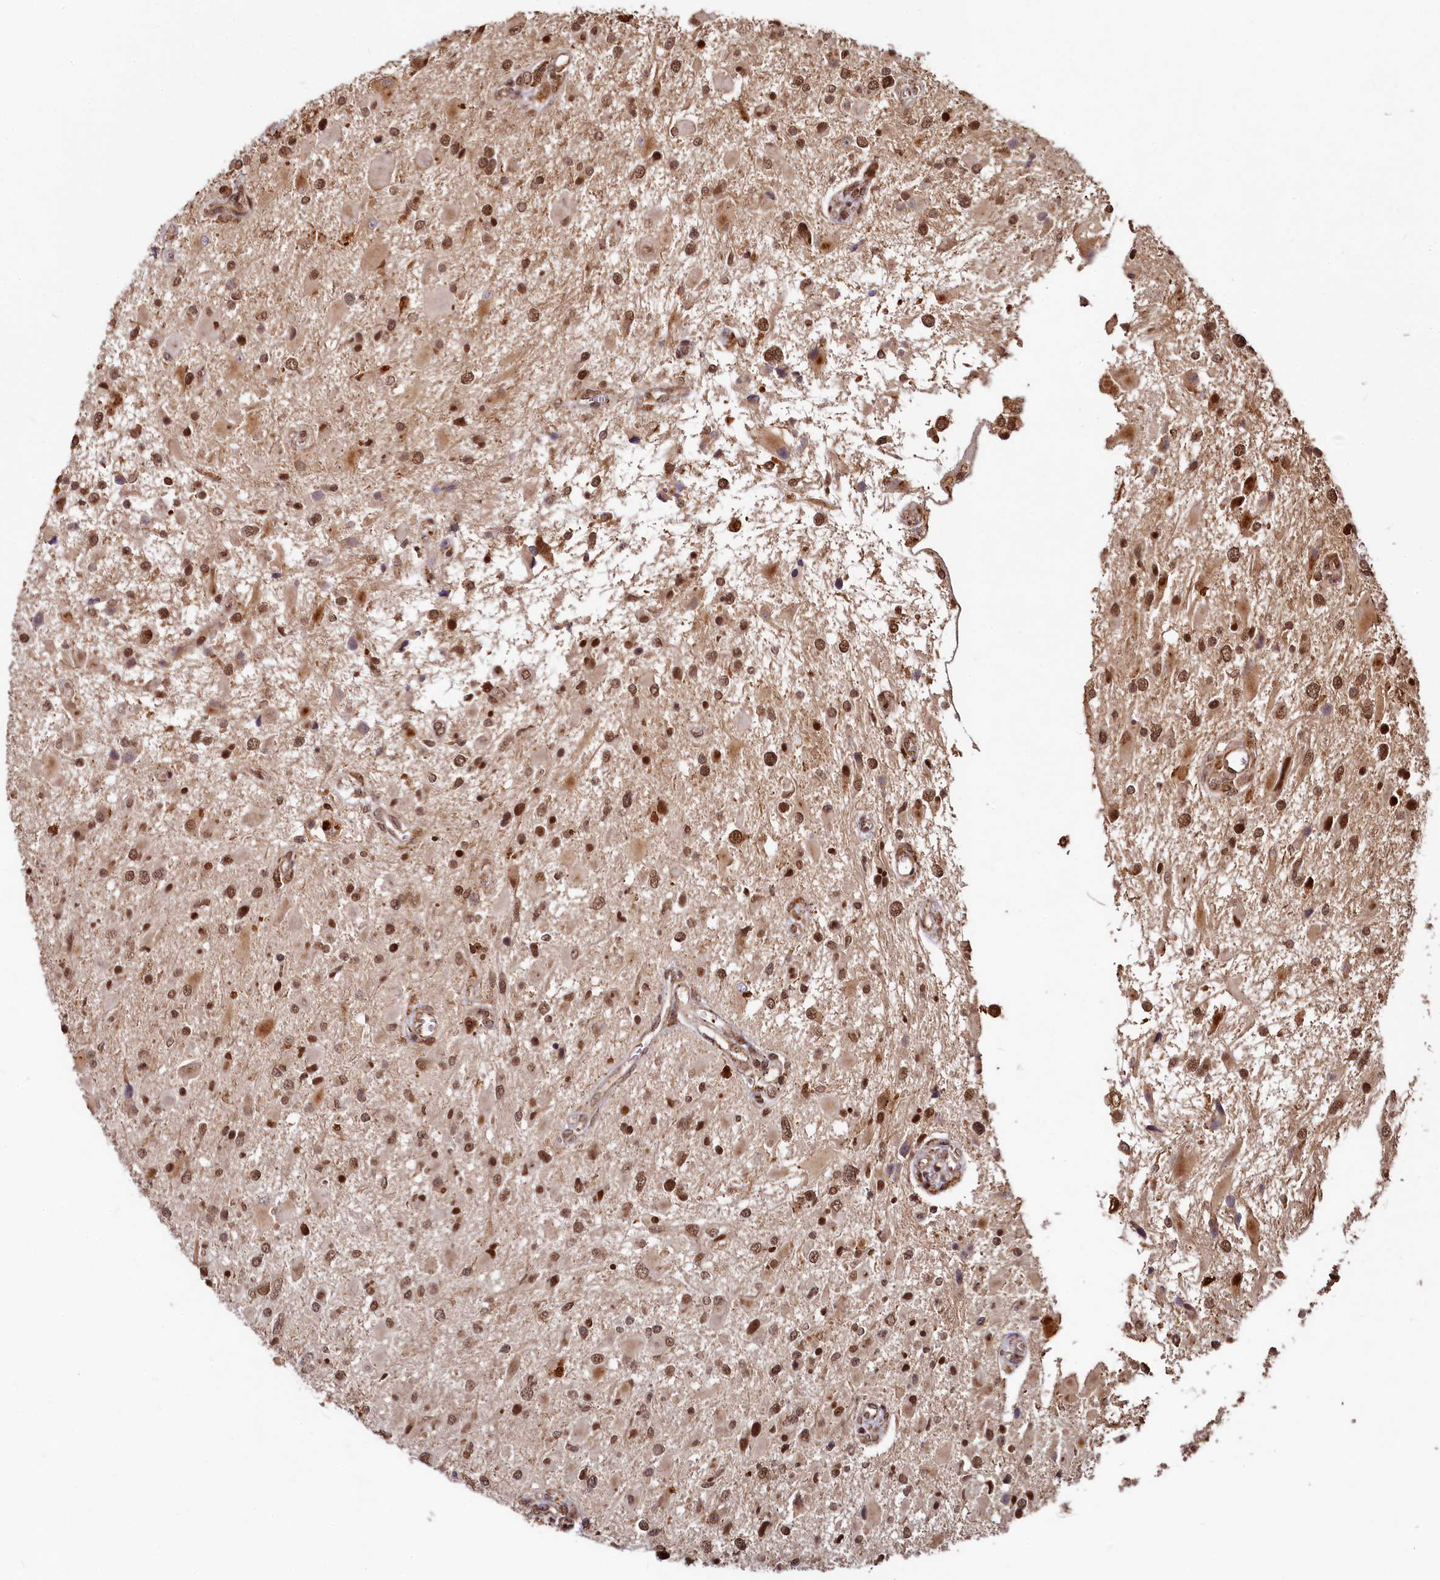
{"staining": {"intensity": "moderate", "quantity": ">75%", "location": "nuclear"}, "tissue": "glioma", "cell_type": "Tumor cells", "image_type": "cancer", "snomed": [{"axis": "morphology", "description": "Glioma, malignant, High grade"}, {"axis": "topography", "description": "Brain"}], "caption": "High-power microscopy captured an immunohistochemistry (IHC) photomicrograph of malignant high-grade glioma, revealing moderate nuclear expression in approximately >75% of tumor cells. The staining is performed using DAB (3,3'-diaminobenzidine) brown chromogen to label protein expression. The nuclei are counter-stained blue using hematoxylin.", "gene": "TRIM23", "patient": {"sex": "male", "age": 53}}